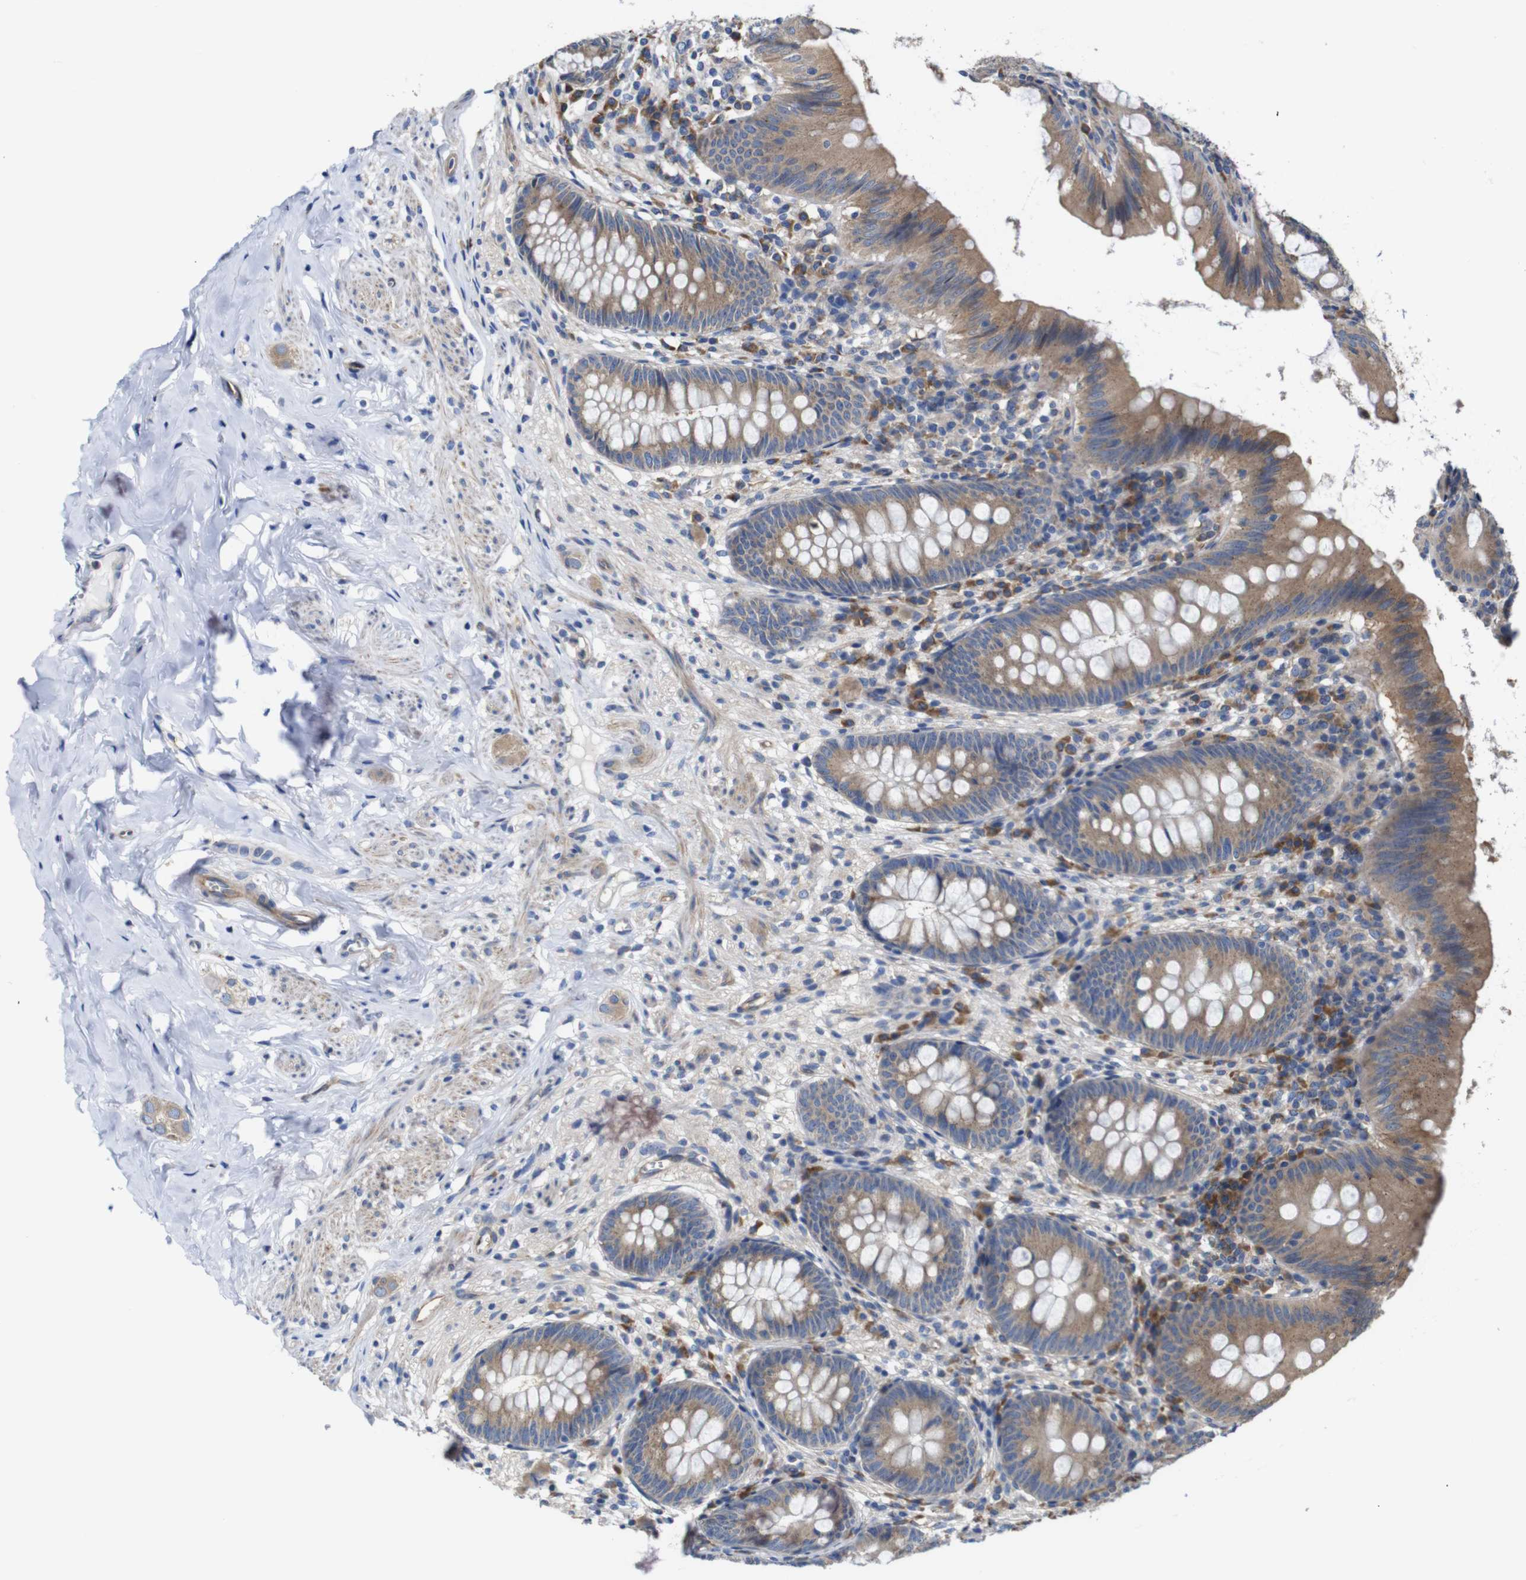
{"staining": {"intensity": "moderate", "quantity": ">75%", "location": "cytoplasmic/membranous"}, "tissue": "appendix", "cell_type": "Glandular cells", "image_type": "normal", "snomed": [{"axis": "morphology", "description": "Normal tissue, NOS"}, {"axis": "topography", "description": "Appendix"}], "caption": "This histopathology image demonstrates immunohistochemistry (IHC) staining of normal appendix, with medium moderate cytoplasmic/membranous positivity in approximately >75% of glandular cells.", "gene": "DDRGK1", "patient": {"sex": "male", "age": 56}}